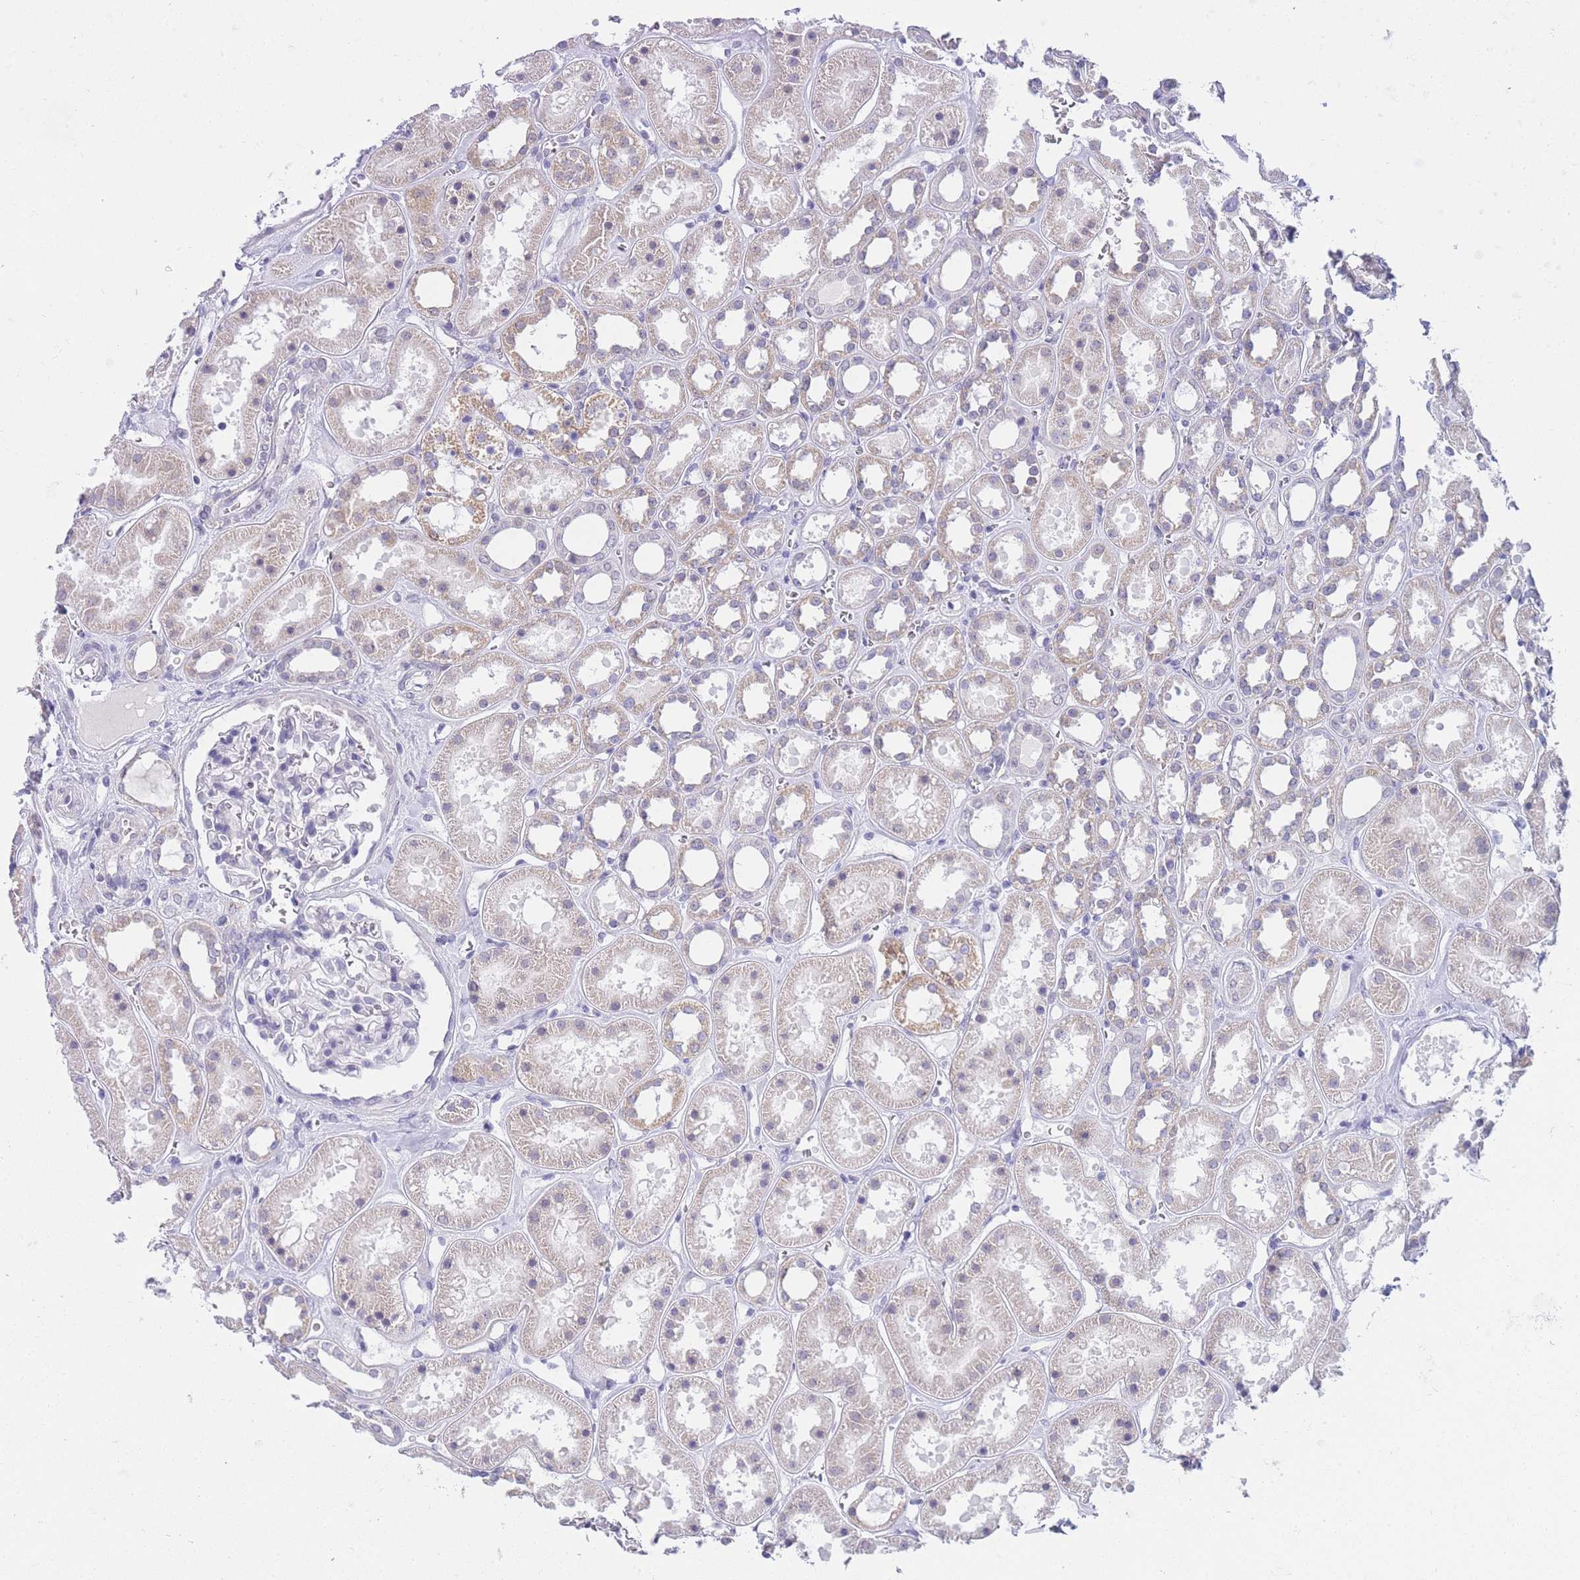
{"staining": {"intensity": "negative", "quantity": "none", "location": "none"}, "tissue": "kidney", "cell_type": "Cells in glomeruli", "image_type": "normal", "snomed": [{"axis": "morphology", "description": "Normal tissue, NOS"}, {"axis": "topography", "description": "Kidney"}], "caption": "Immunohistochemistry (IHC) photomicrograph of unremarkable kidney: kidney stained with DAB demonstrates no significant protein expression in cells in glomeruli.", "gene": "FRAT2", "patient": {"sex": "female", "age": 41}}